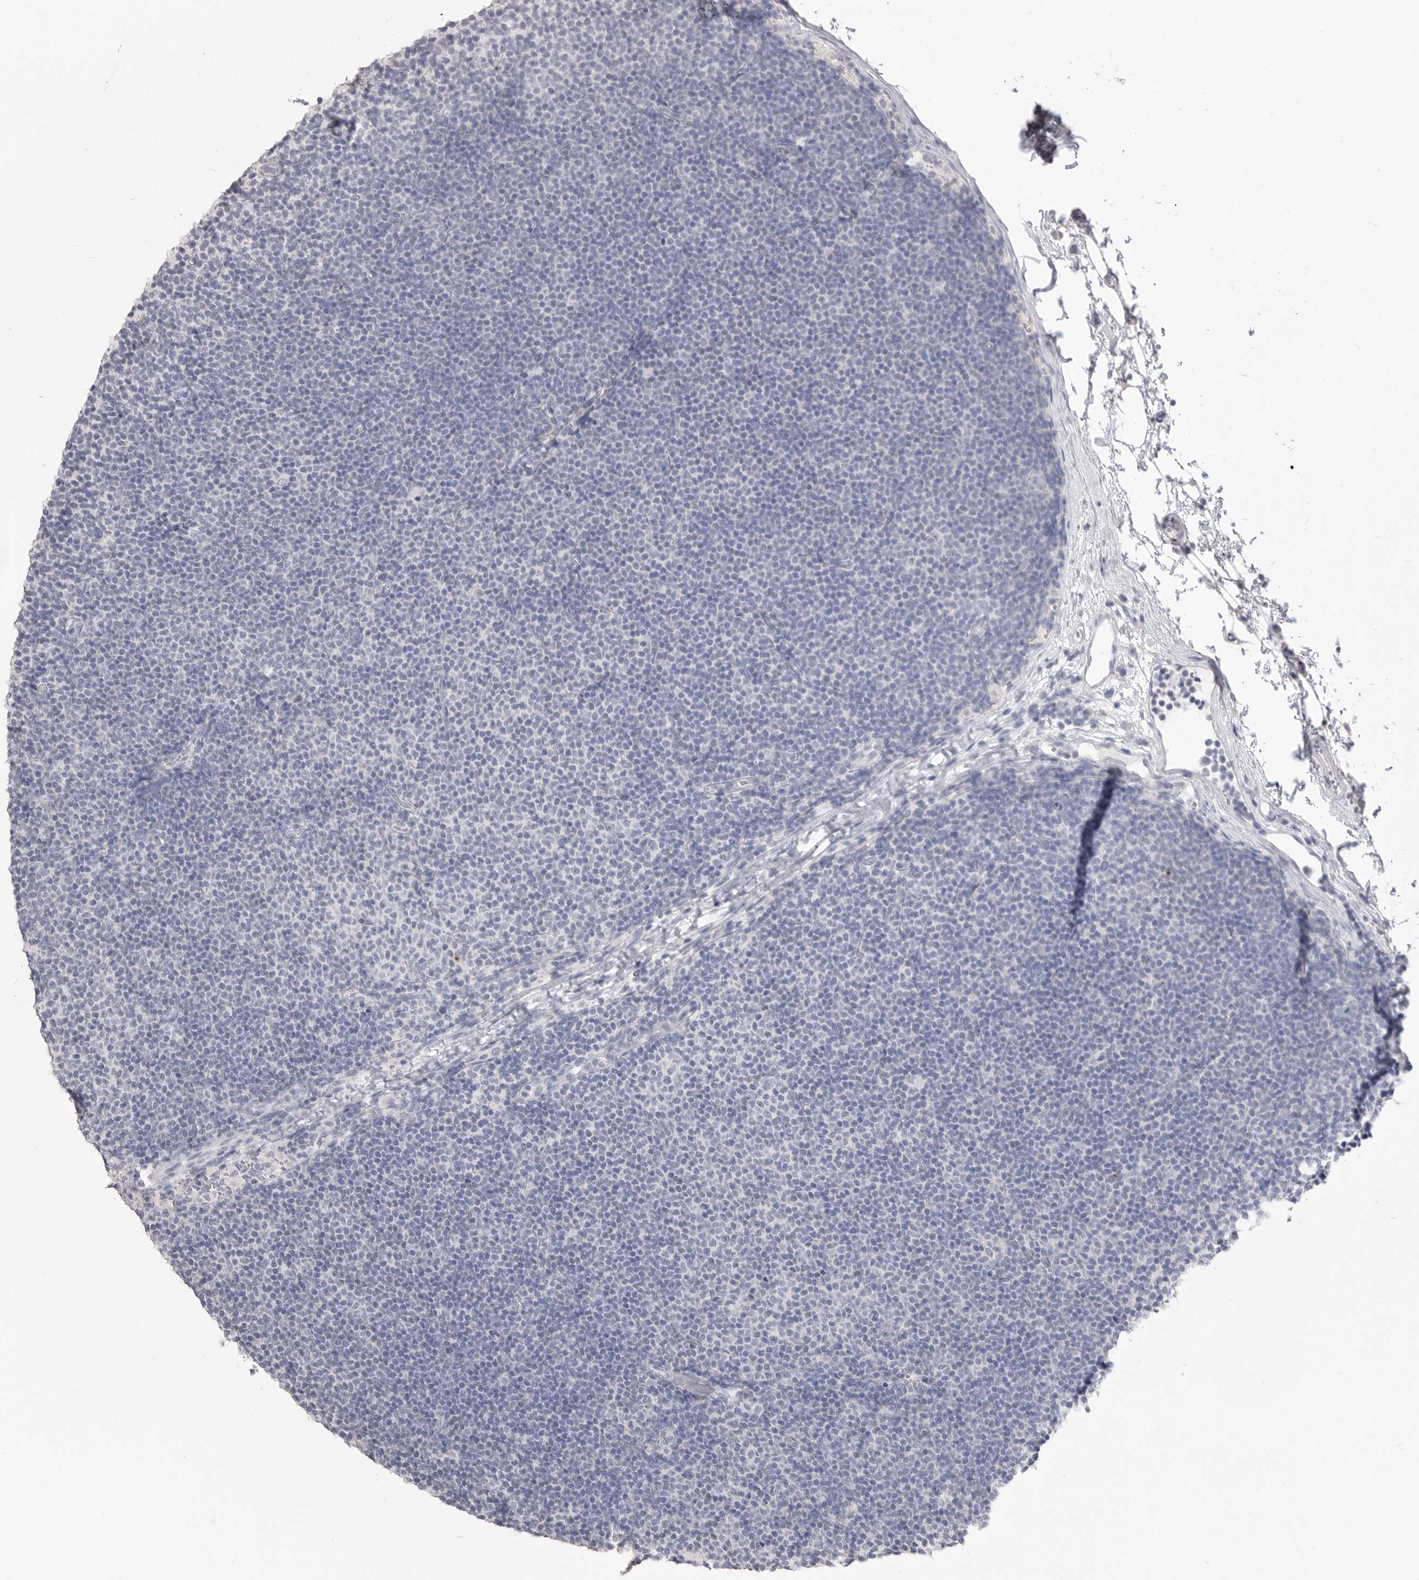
{"staining": {"intensity": "negative", "quantity": "none", "location": "none"}, "tissue": "lymphoma", "cell_type": "Tumor cells", "image_type": "cancer", "snomed": [{"axis": "morphology", "description": "Malignant lymphoma, non-Hodgkin's type, Low grade"}, {"axis": "topography", "description": "Lymph node"}], "caption": "This is a histopathology image of immunohistochemistry (IHC) staining of lymphoma, which shows no staining in tumor cells.", "gene": "ICAM5", "patient": {"sex": "female", "age": 53}}